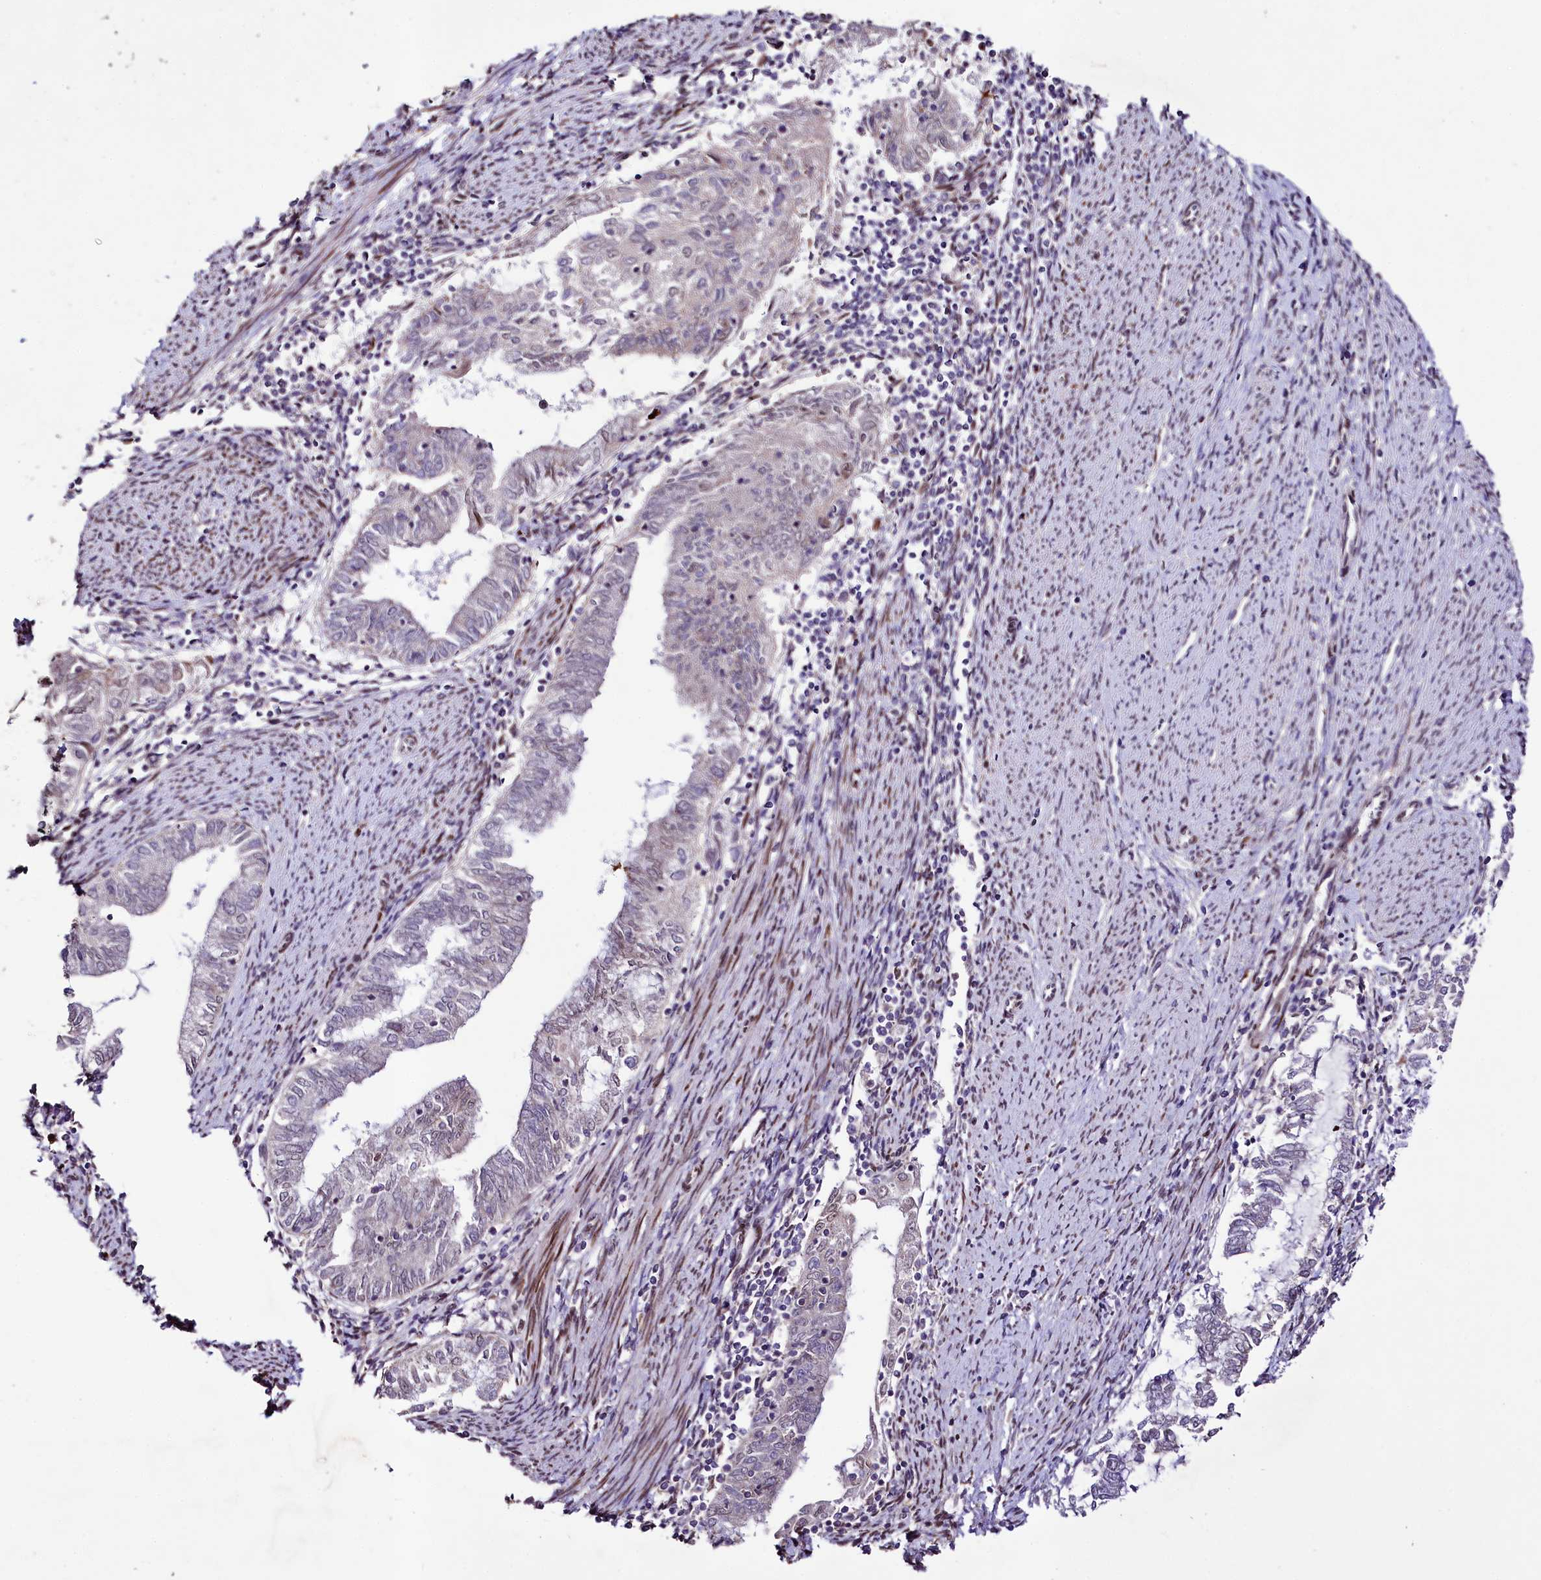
{"staining": {"intensity": "negative", "quantity": "none", "location": "none"}, "tissue": "endometrial cancer", "cell_type": "Tumor cells", "image_type": "cancer", "snomed": [{"axis": "morphology", "description": "Adenocarcinoma, NOS"}, {"axis": "topography", "description": "Endometrium"}], "caption": "IHC micrograph of endometrial cancer stained for a protein (brown), which exhibits no staining in tumor cells. (DAB (3,3'-diaminobenzidine) IHC, high magnification).", "gene": "ZNF226", "patient": {"sex": "female", "age": 79}}